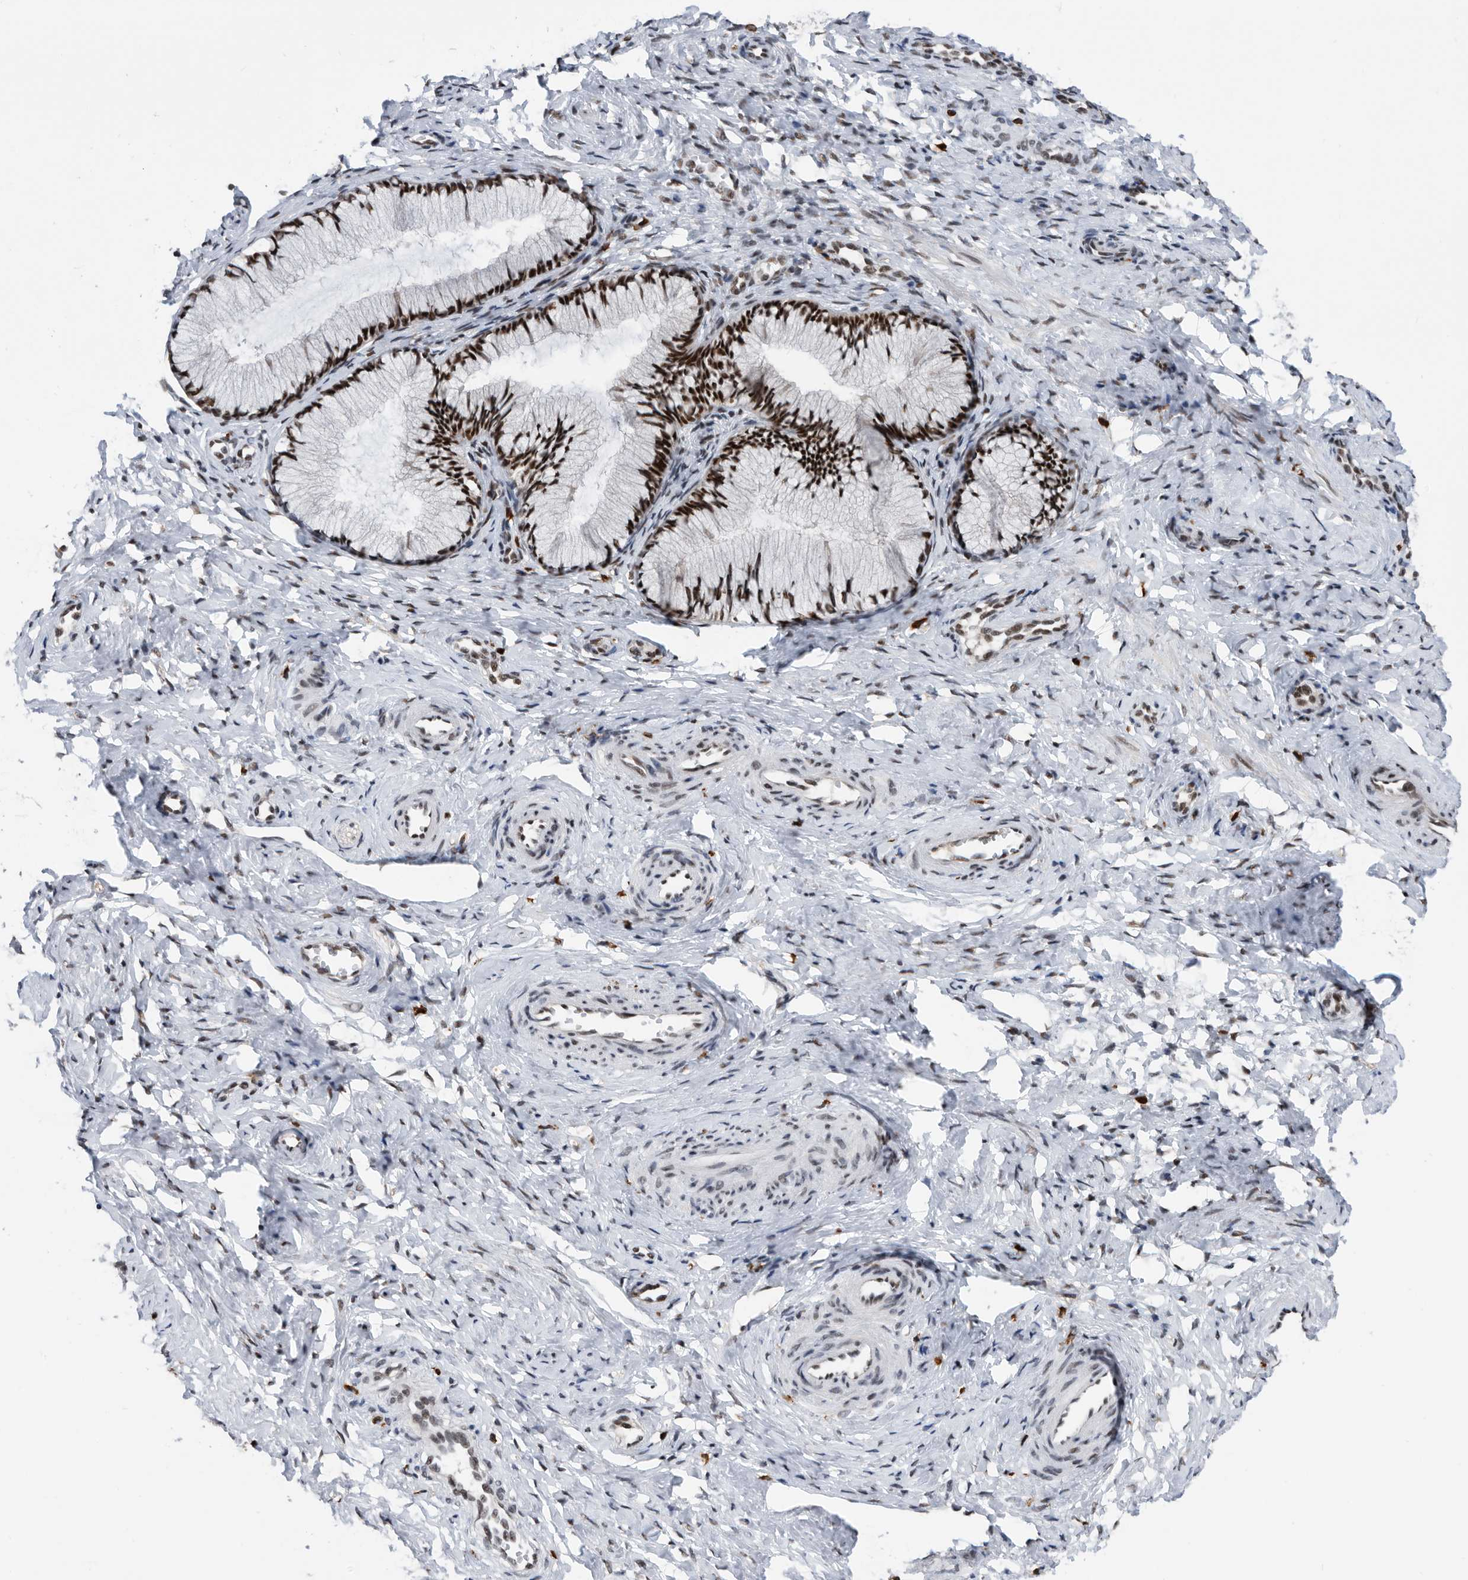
{"staining": {"intensity": "strong", "quantity": "25%-75%", "location": "nuclear"}, "tissue": "cervix", "cell_type": "Glandular cells", "image_type": "normal", "snomed": [{"axis": "morphology", "description": "Normal tissue, NOS"}, {"axis": "topography", "description": "Cervix"}], "caption": "A histopathology image showing strong nuclear expression in about 25%-75% of glandular cells in normal cervix, as visualized by brown immunohistochemical staining.", "gene": "ZNF260", "patient": {"sex": "female", "age": 27}}